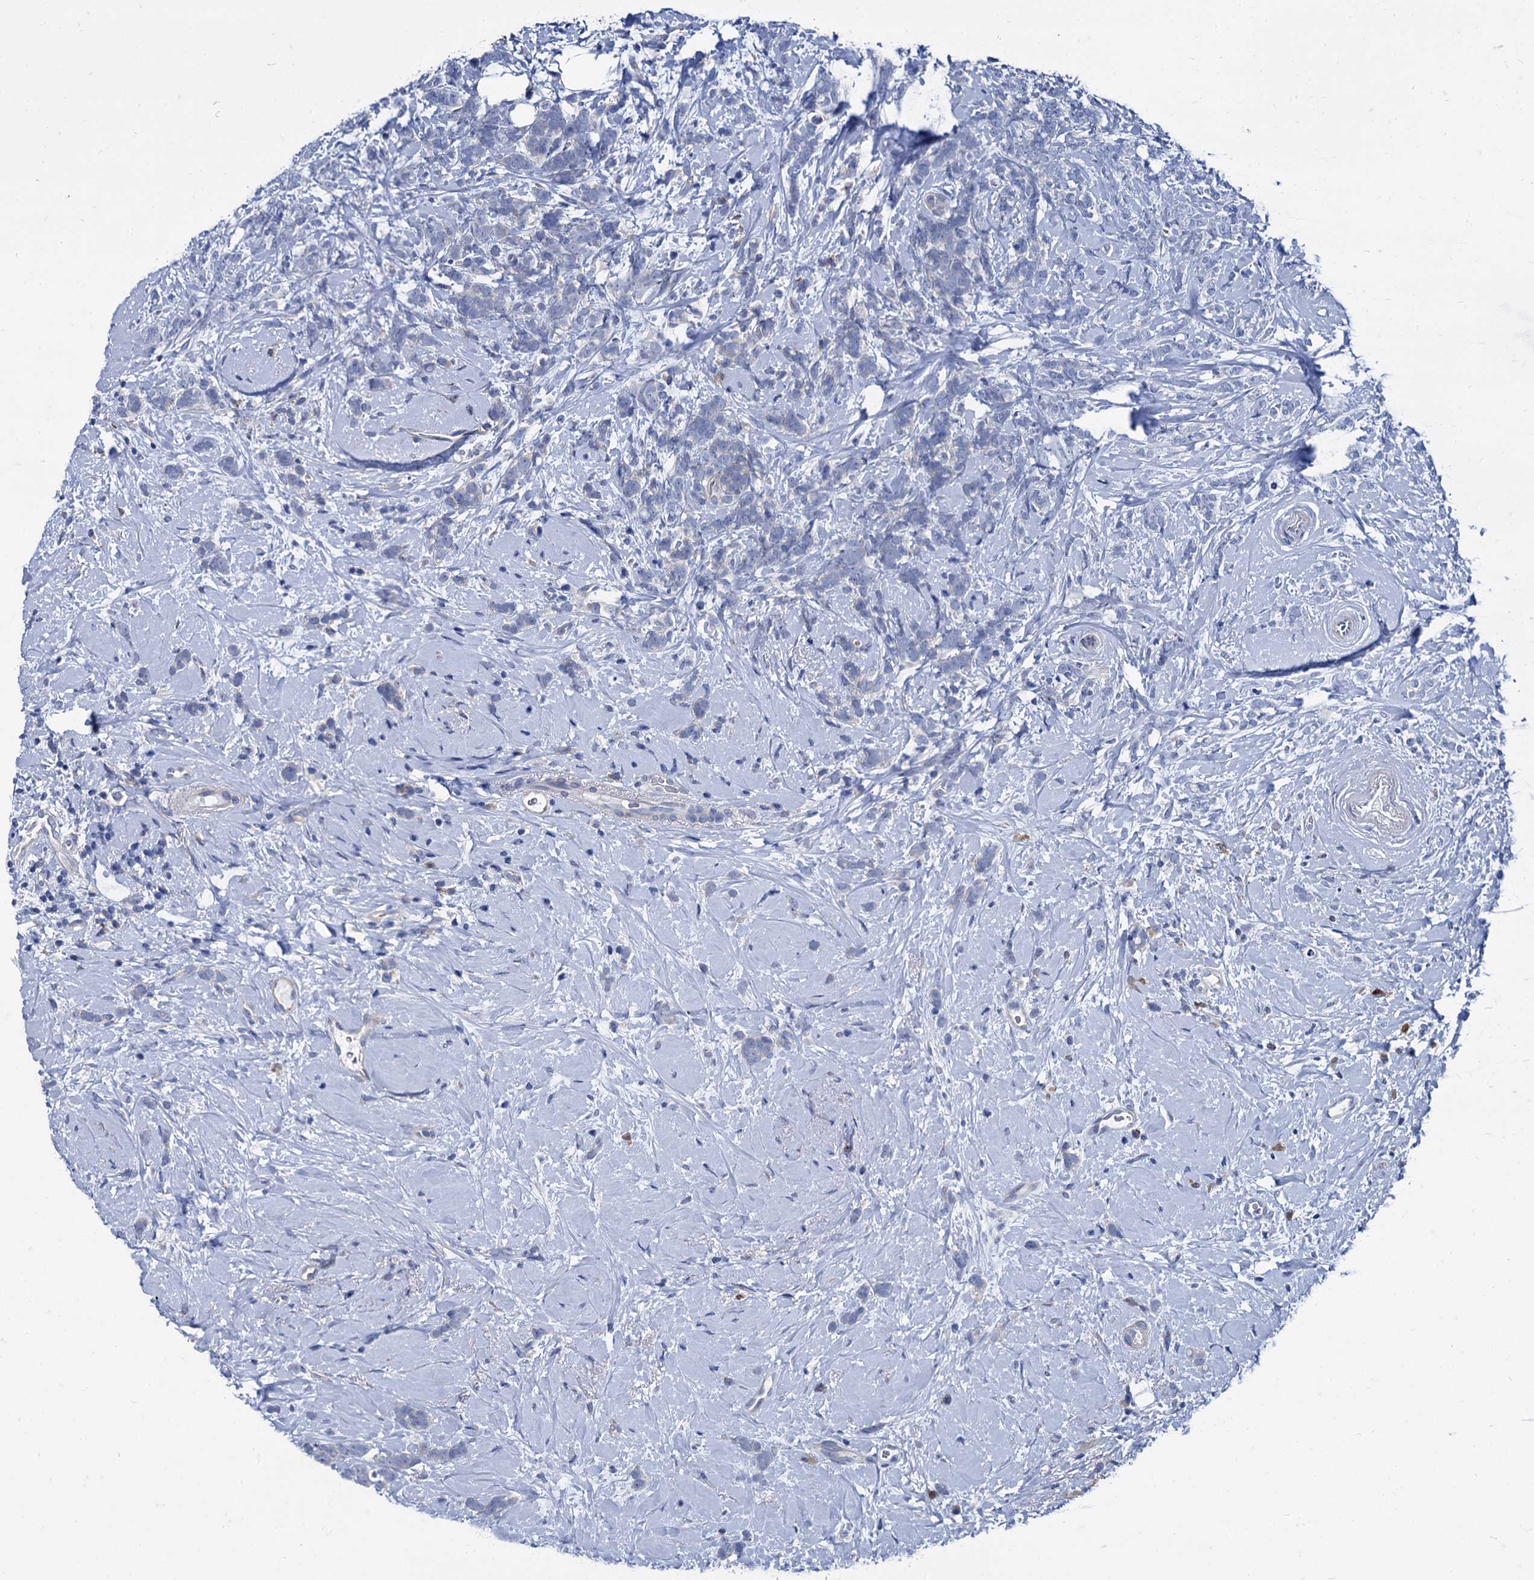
{"staining": {"intensity": "negative", "quantity": "none", "location": "none"}, "tissue": "breast cancer", "cell_type": "Tumor cells", "image_type": "cancer", "snomed": [{"axis": "morphology", "description": "Lobular carcinoma"}, {"axis": "topography", "description": "Breast"}], "caption": "Immunohistochemistry (IHC) histopathology image of lobular carcinoma (breast) stained for a protein (brown), which displays no staining in tumor cells.", "gene": "FOXR2", "patient": {"sex": "female", "age": 58}}